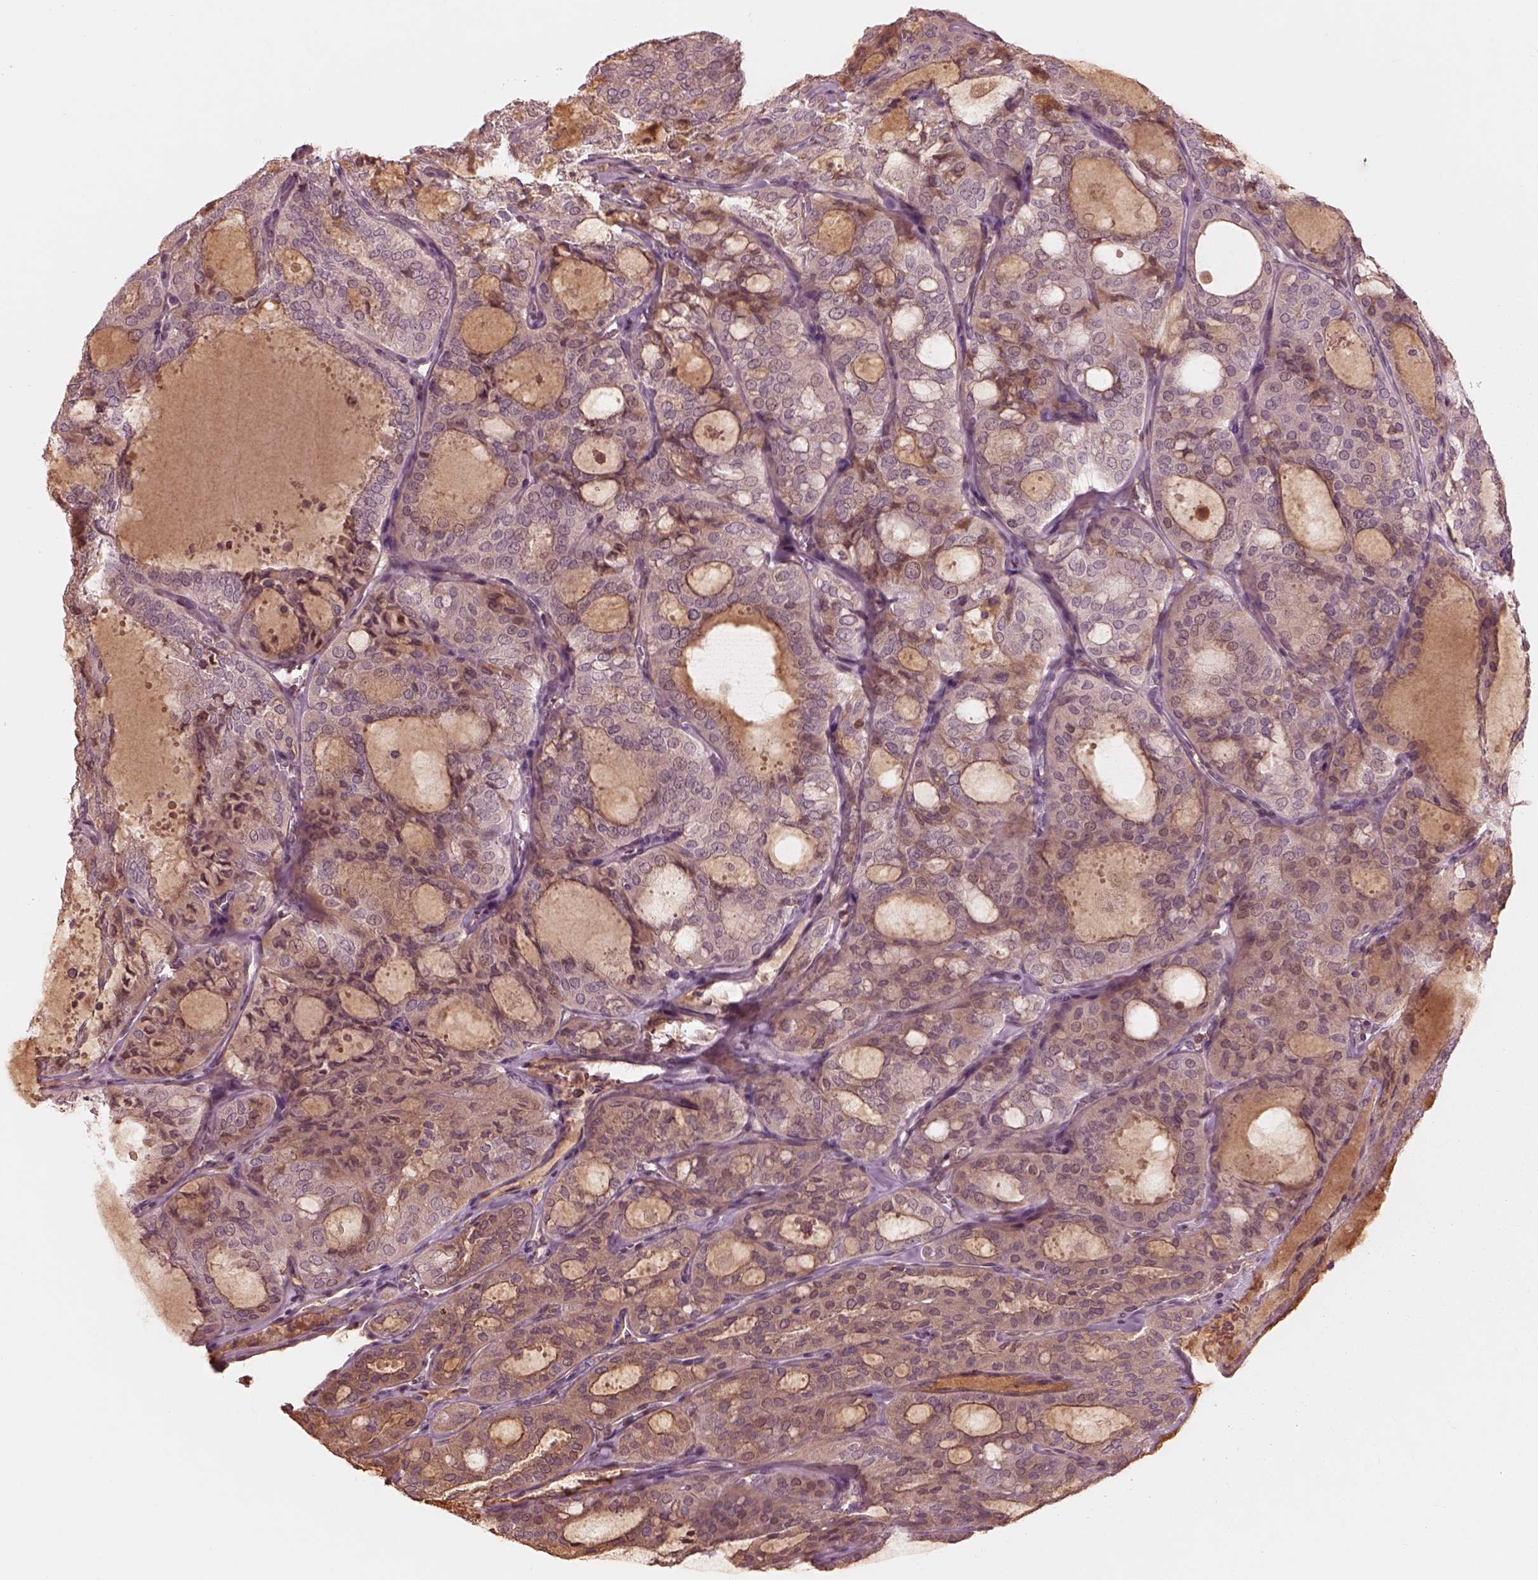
{"staining": {"intensity": "weak", "quantity": "<25%", "location": "cytoplasmic/membranous"}, "tissue": "thyroid cancer", "cell_type": "Tumor cells", "image_type": "cancer", "snomed": [{"axis": "morphology", "description": "Follicular adenoma carcinoma, NOS"}, {"axis": "topography", "description": "Thyroid gland"}], "caption": "IHC of thyroid cancer reveals no expression in tumor cells.", "gene": "TF", "patient": {"sex": "male", "age": 75}}